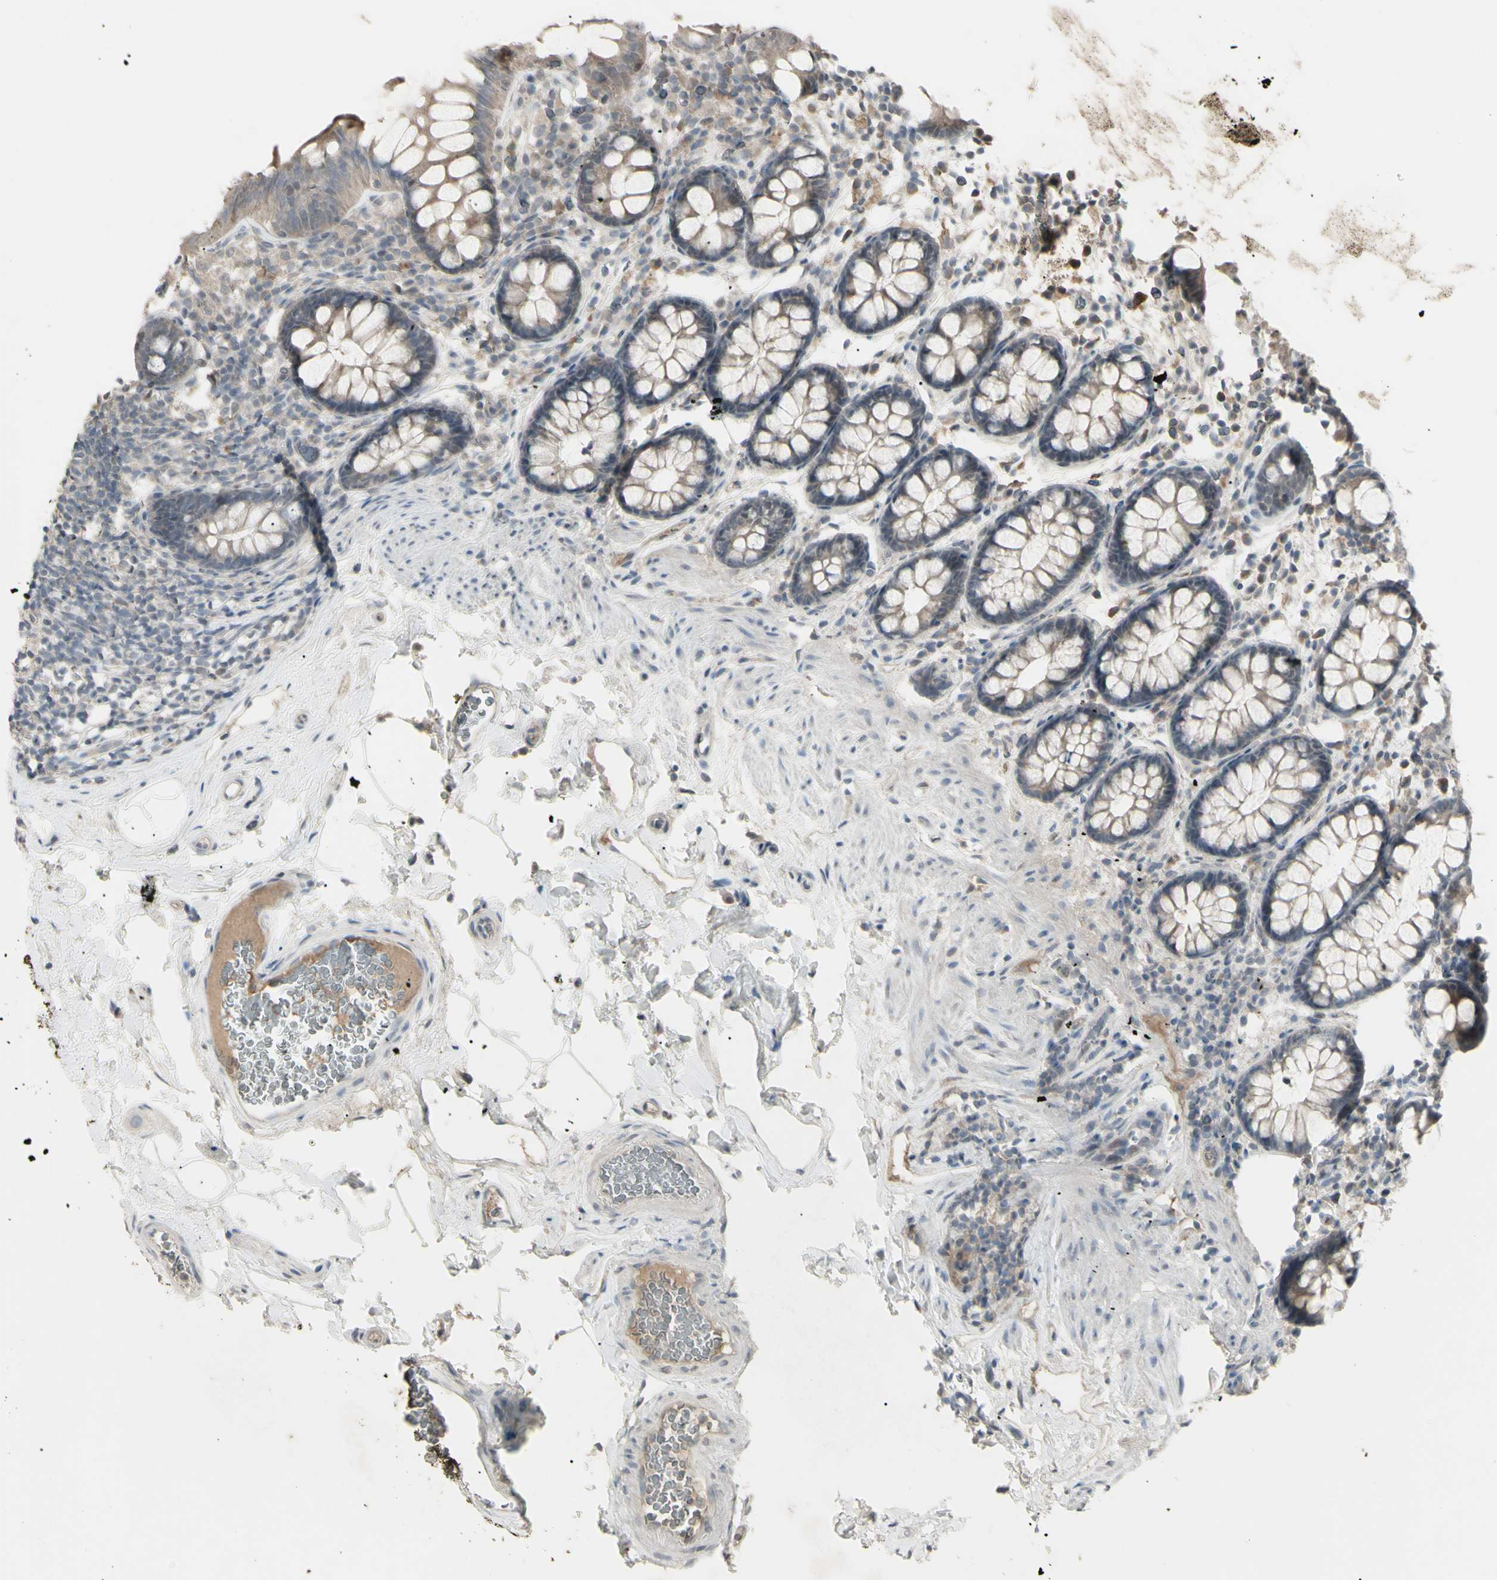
{"staining": {"intensity": "negative", "quantity": "none", "location": "none"}, "tissue": "colon", "cell_type": "Endothelial cells", "image_type": "normal", "snomed": [{"axis": "morphology", "description": "Normal tissue, NOS"}, {"axis": "topography", "description": "Colon"}], "caption": "Colon was stained to show a protein in brown. There is no significant expression in endothelial cells. Brightfield microscopy of immunohistochemistry stained with DAB (brown) and hematoxylin (blue), captured at high magnification.", "gene": "PIAS4", "patient": {"sex": "female", "age": 80}}